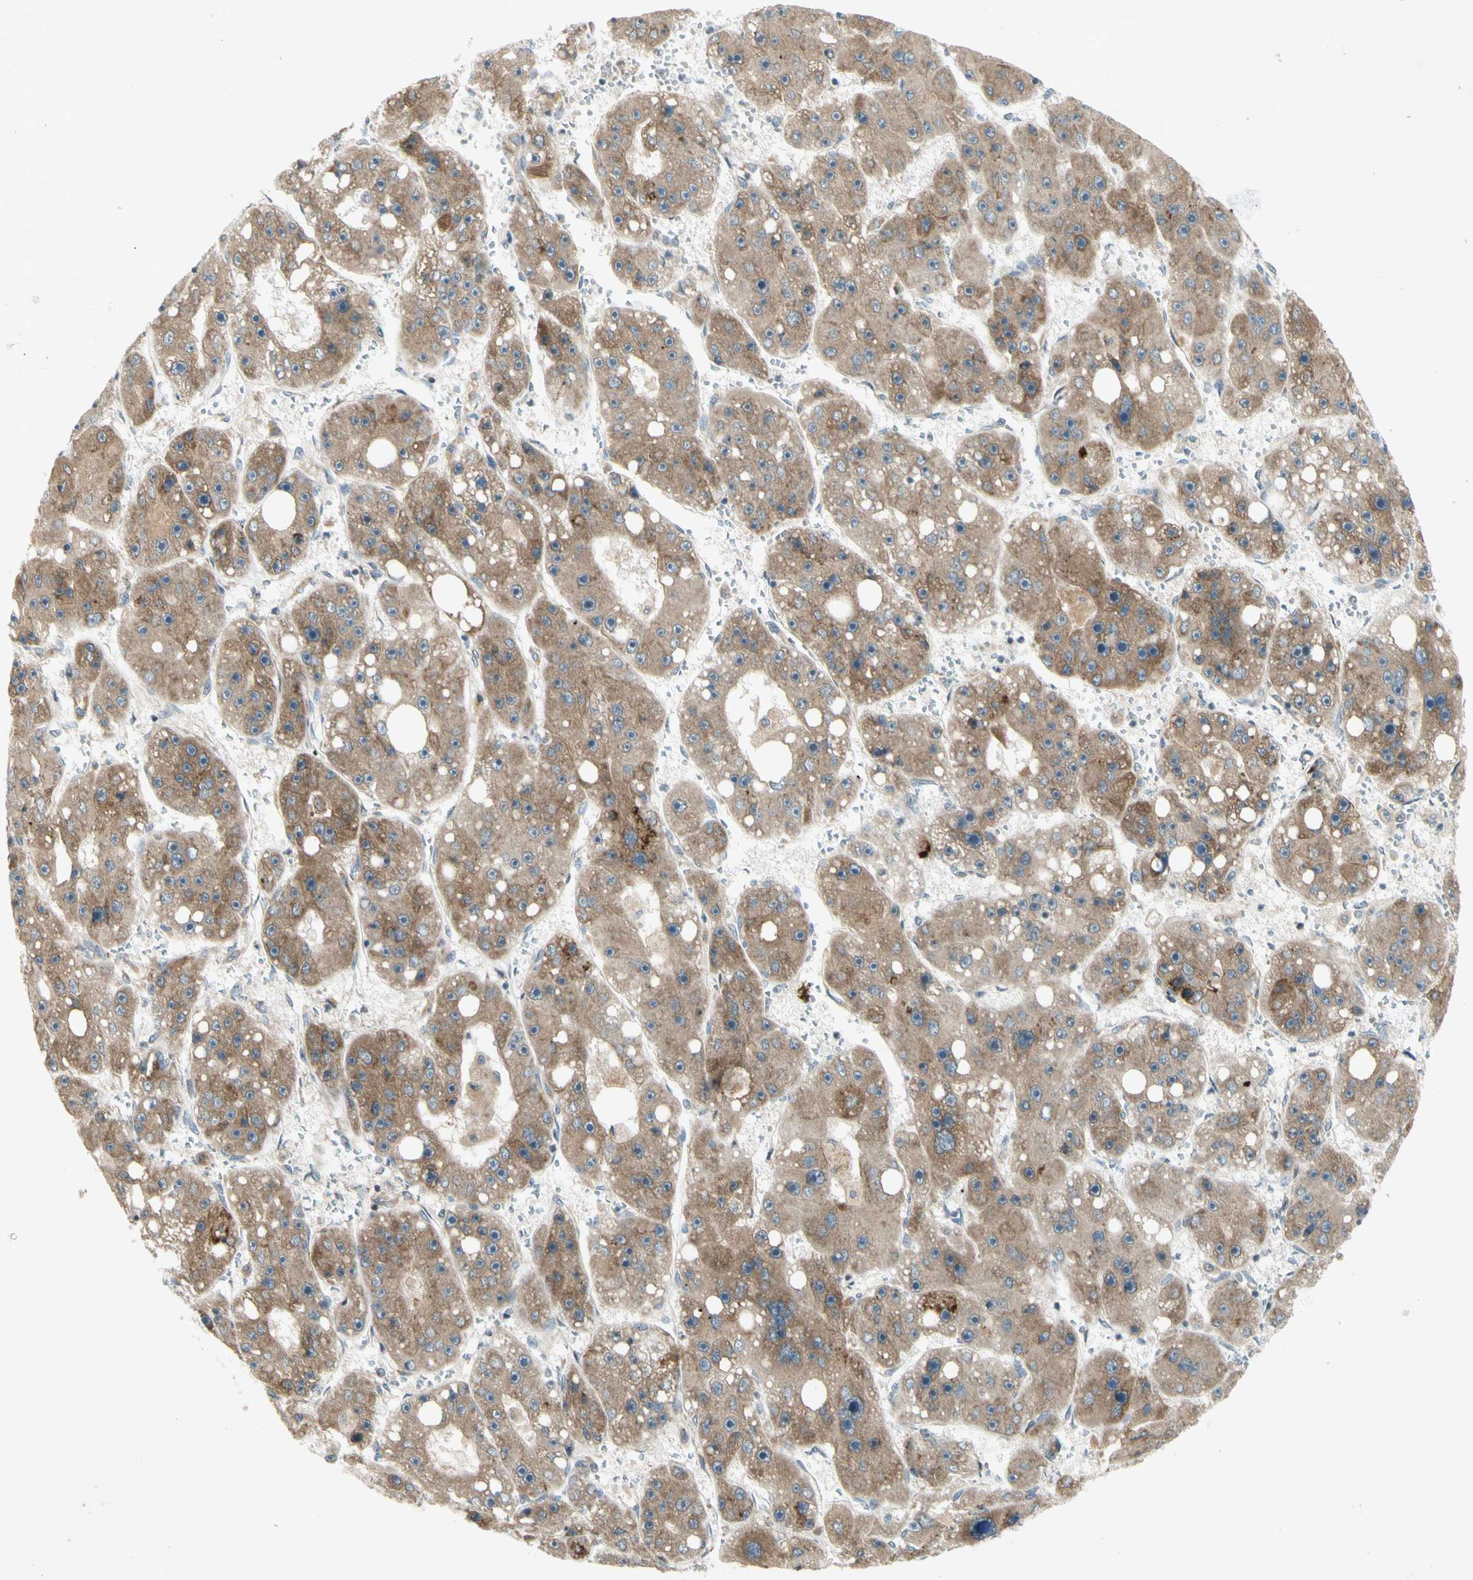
{"staining": {"intensity": "moderate", "quantity": "25%-75%", "location": "cytoplasmic/membranous"}, "tissue": "liver cancer", "cell_type": "Tumor cells", "image_type": "cancer", "snomed": [{"axis": "morphology", "description": "Carcinoma, Hepatocellular, NOS"}, {"axis": "topography", "description": "Liver"}], "caption": "Liver hepatocellular carcinoma was stained to show a protein in brown. There is medium levels of moderate cytoplasmic/membranous staining in about 25%-75% of tumor cells. (brown staining indicates protein expression, while blue staining denotes nuclei).", "gene": "ETF1", "patient": {"sex": "female", "age": 61}}